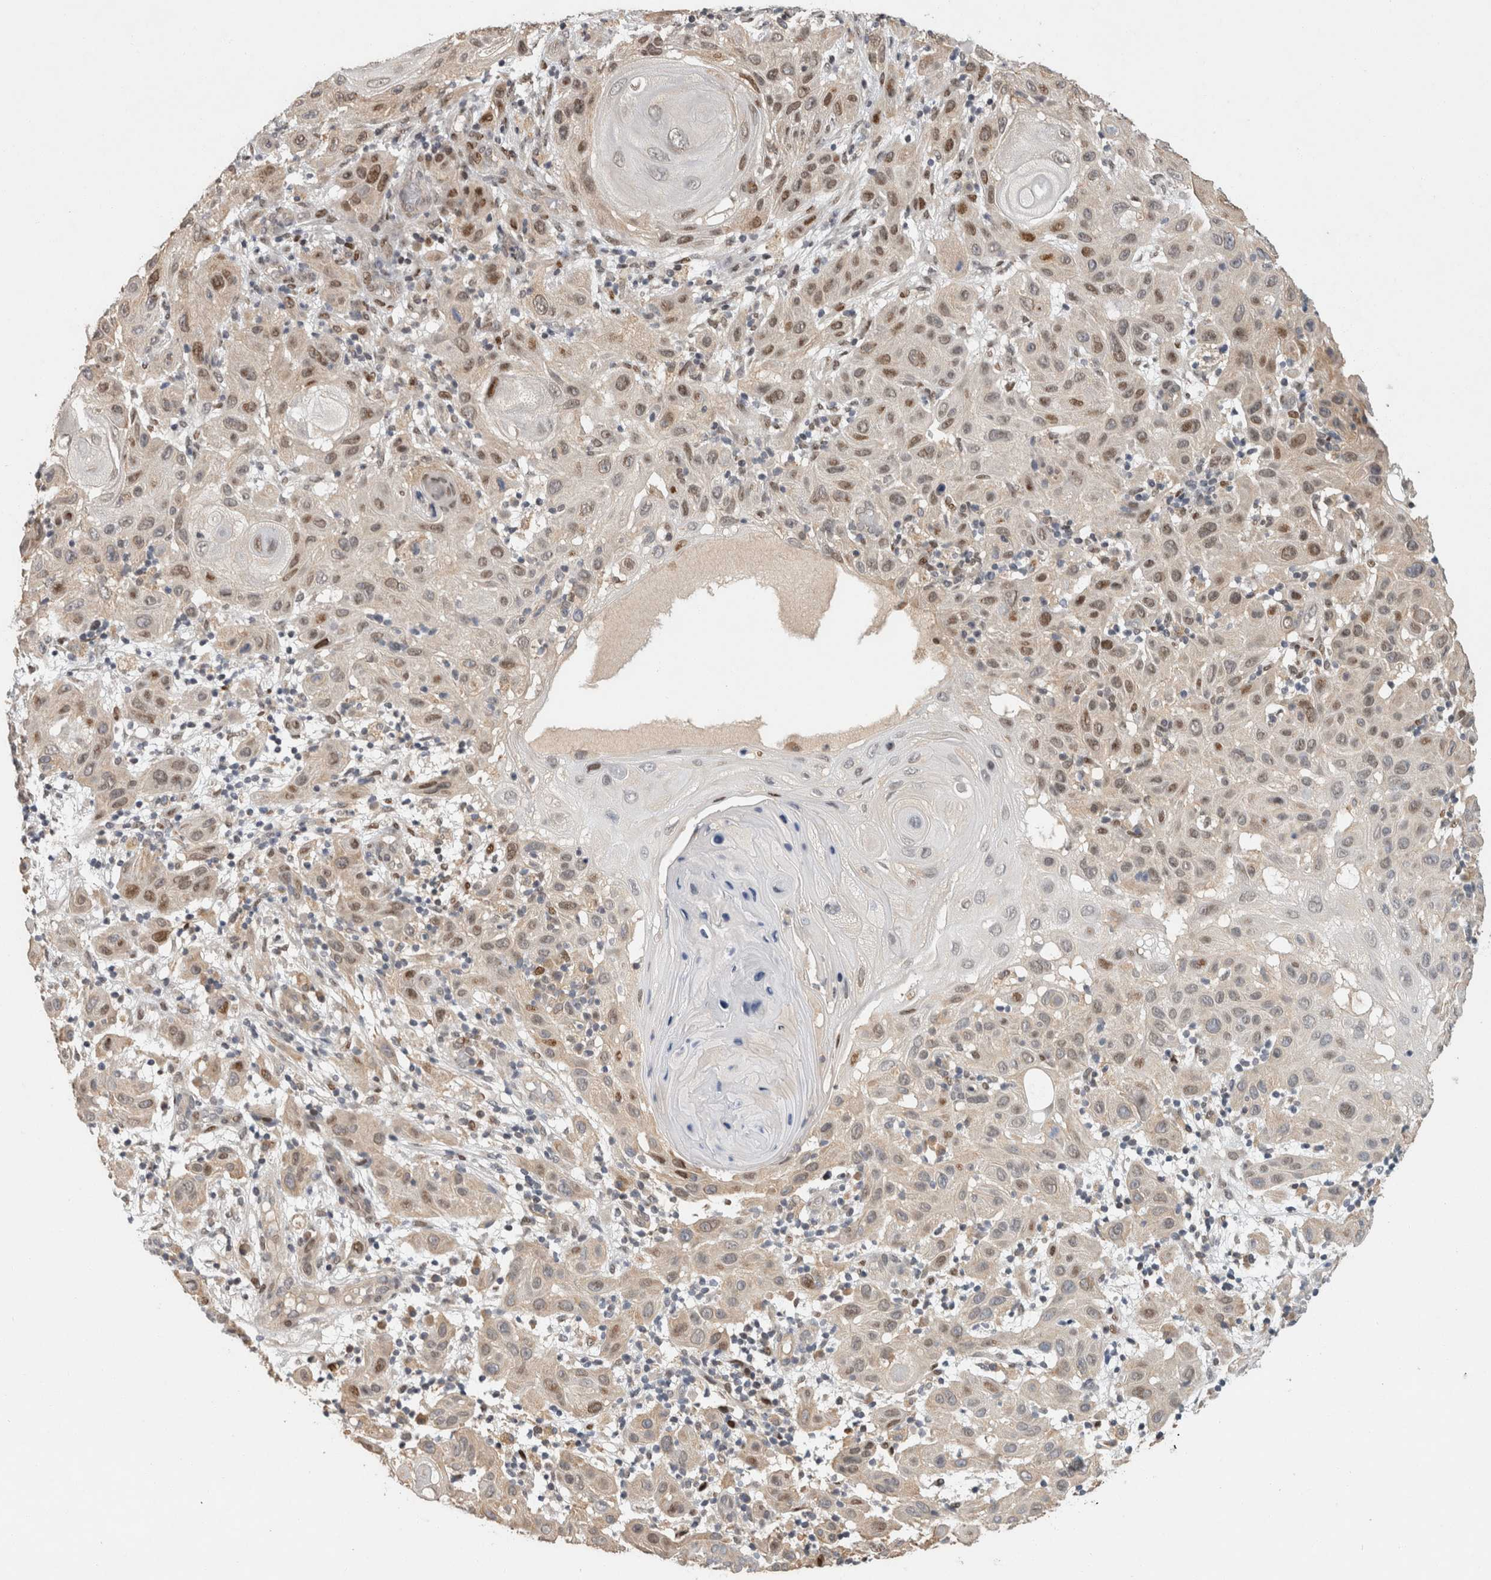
{"staining": {"intensity": "moderate", "quantity": "<25%", "location": "nuclear"}, "tissue": "skin cancer", "cell_type": "Tumor cells", "image_type": "cancer", "snomed": [{"axis": "morphology", "description": "Normal tissue, NOS"}, {"axis": "morphology", "description": "Squamous cell carcinoma, NOS"}, {"axis": "topography", "description": "Skin"}], "caption": "DAB (3,3'-diaminobenzidine) immunohistochemical staining of skin cancer (squamous cell carcinoma) exhibits moderate nuclear protein positivity in about <25% of tumor cells.", "gene": "C8orf58", "patient": {"sex": "female", "age": 96}}